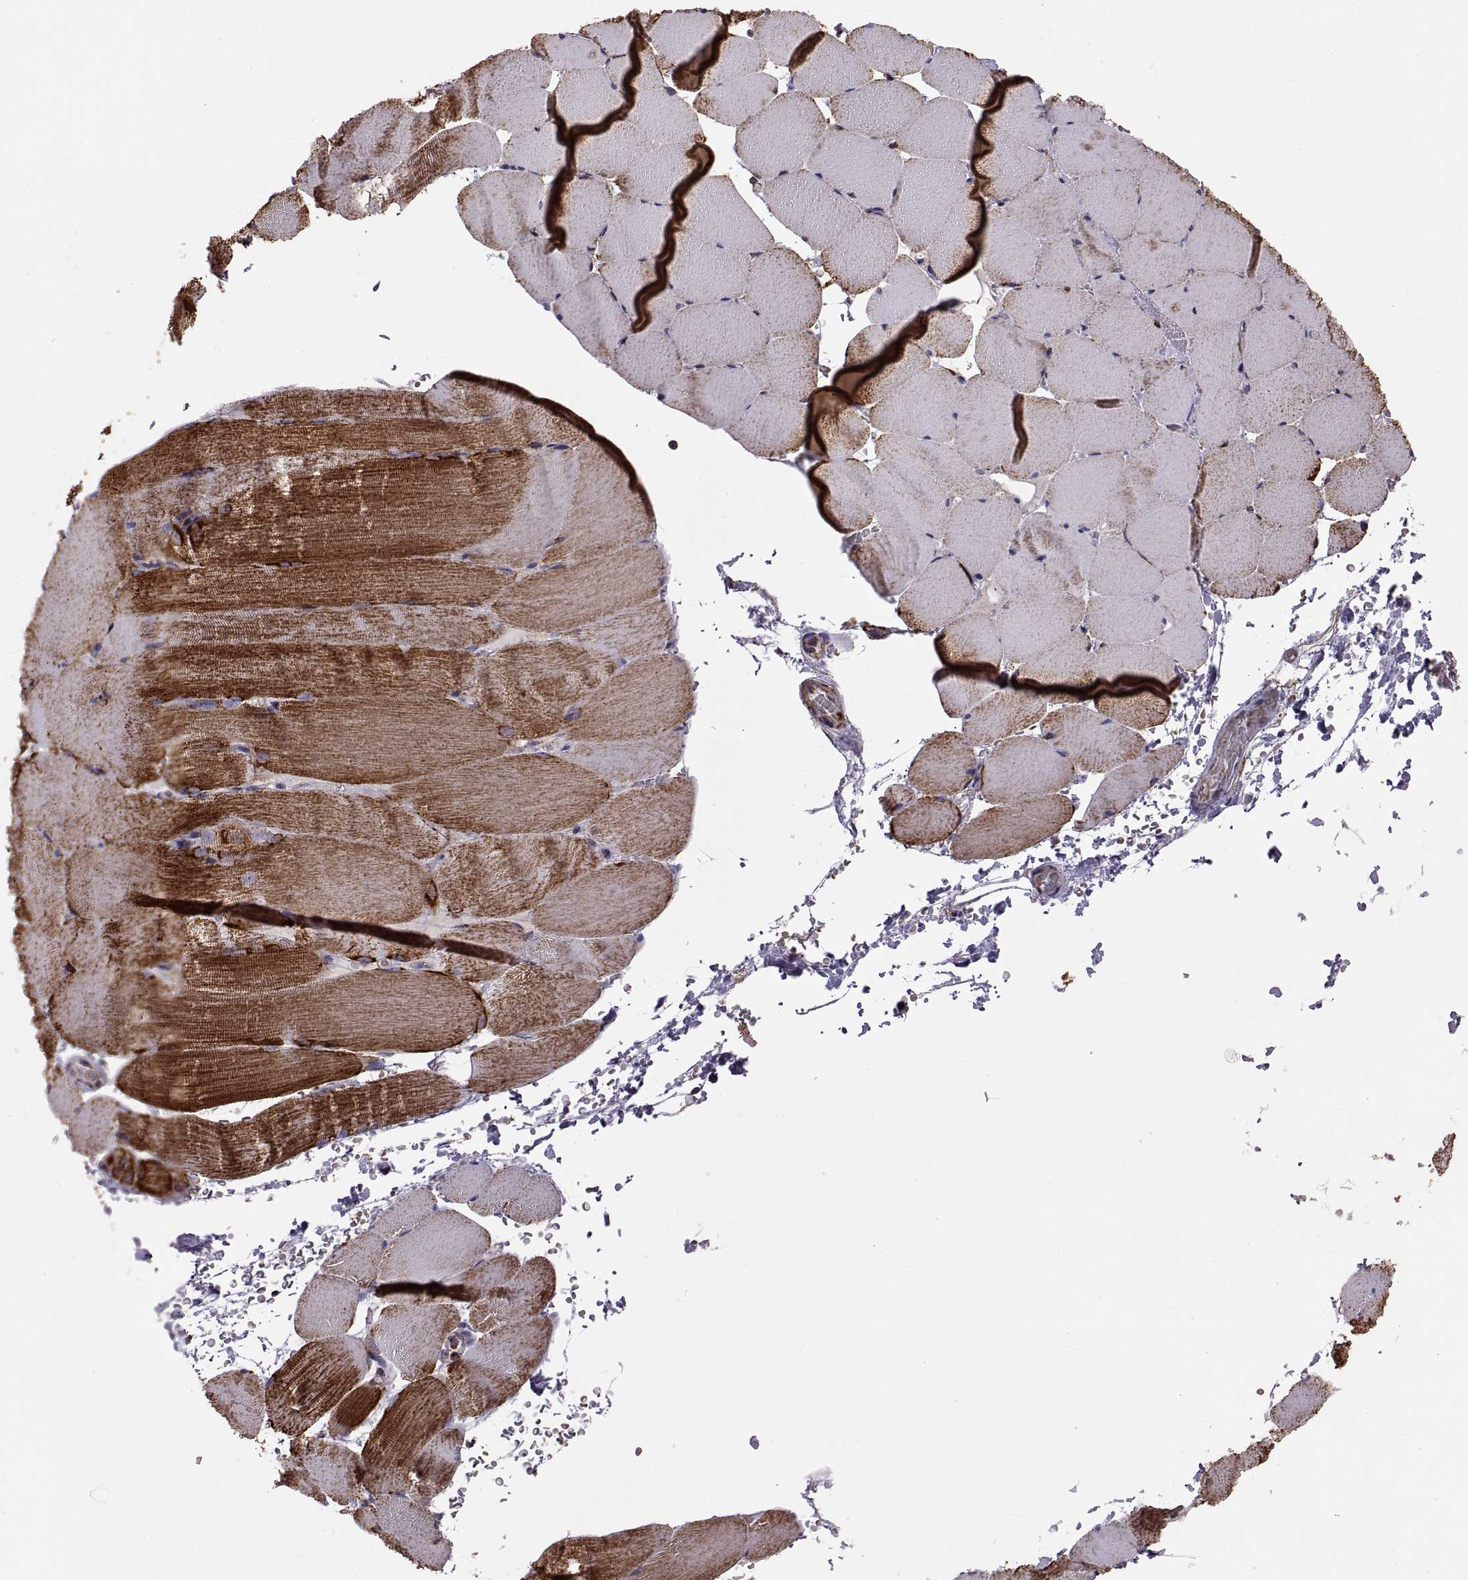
{"staining": {"intensity": "strong", "quantity": ">75%", "location": "cytoplasmic/membranous"}, "tissue": "skeletal muscle", "cell_type": "Myocytes", "image_type": "normal", "snomed": [{"axis": "morphology", "description": "Normal tissue, NOS"}, {"axis": "topography", "description": "Skeletal muscle"}], "caption": "High-magnification brightfield microscopy of normal skeletal muscle stained with DAB (3,3'-diaminobenzidine) (brown) and counterstained with hematoxylin (blue). myocytes exhibit strong cytoplasmic/membranous positivity is identified in approximately>75% of cells.", "gene": "ARSD", "patient": {"sex": "female", "age": 37}}